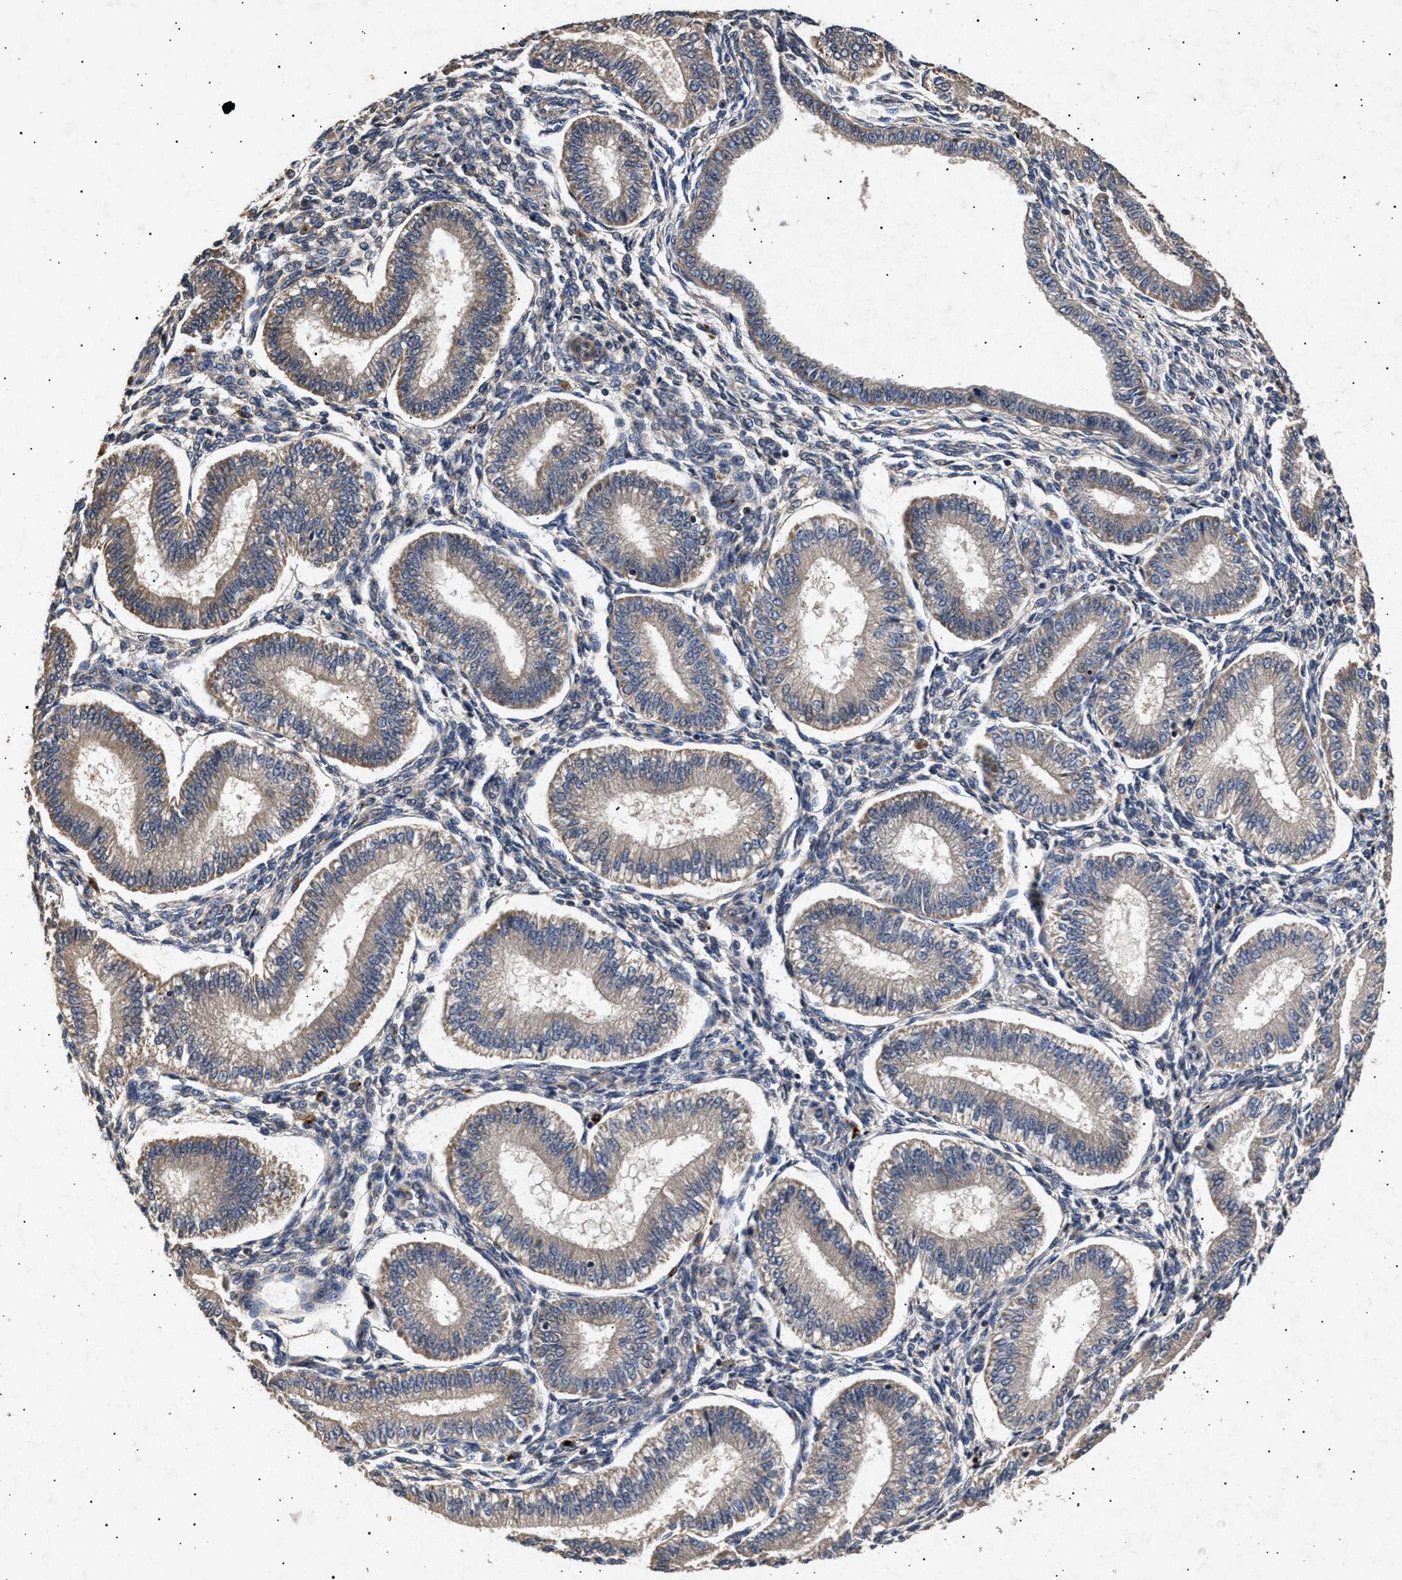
{"staining": {"intensity": "weak", "quantity": "25%-75%", "location": "cytoplasmic/membranous"}, "tissue": "endometrium", "cell_type": "Cells in endometrial stroma", "image_type": "normal", "snomed": [{"axis": "morphology", "description": "Normal tissue, NOS"}, {"axis": "topography", "description": "Endometrium"}], "caption": "Immunohistochemical staining of unremarkable endometrium shows low levels of weak cytoplasmic/membranous staining in about 25%-75% of cells in endometrial stroma. Nuclei are stained in blue.", "gene": "ITGB5", "patient": {"sex": "female", "age": 39}}